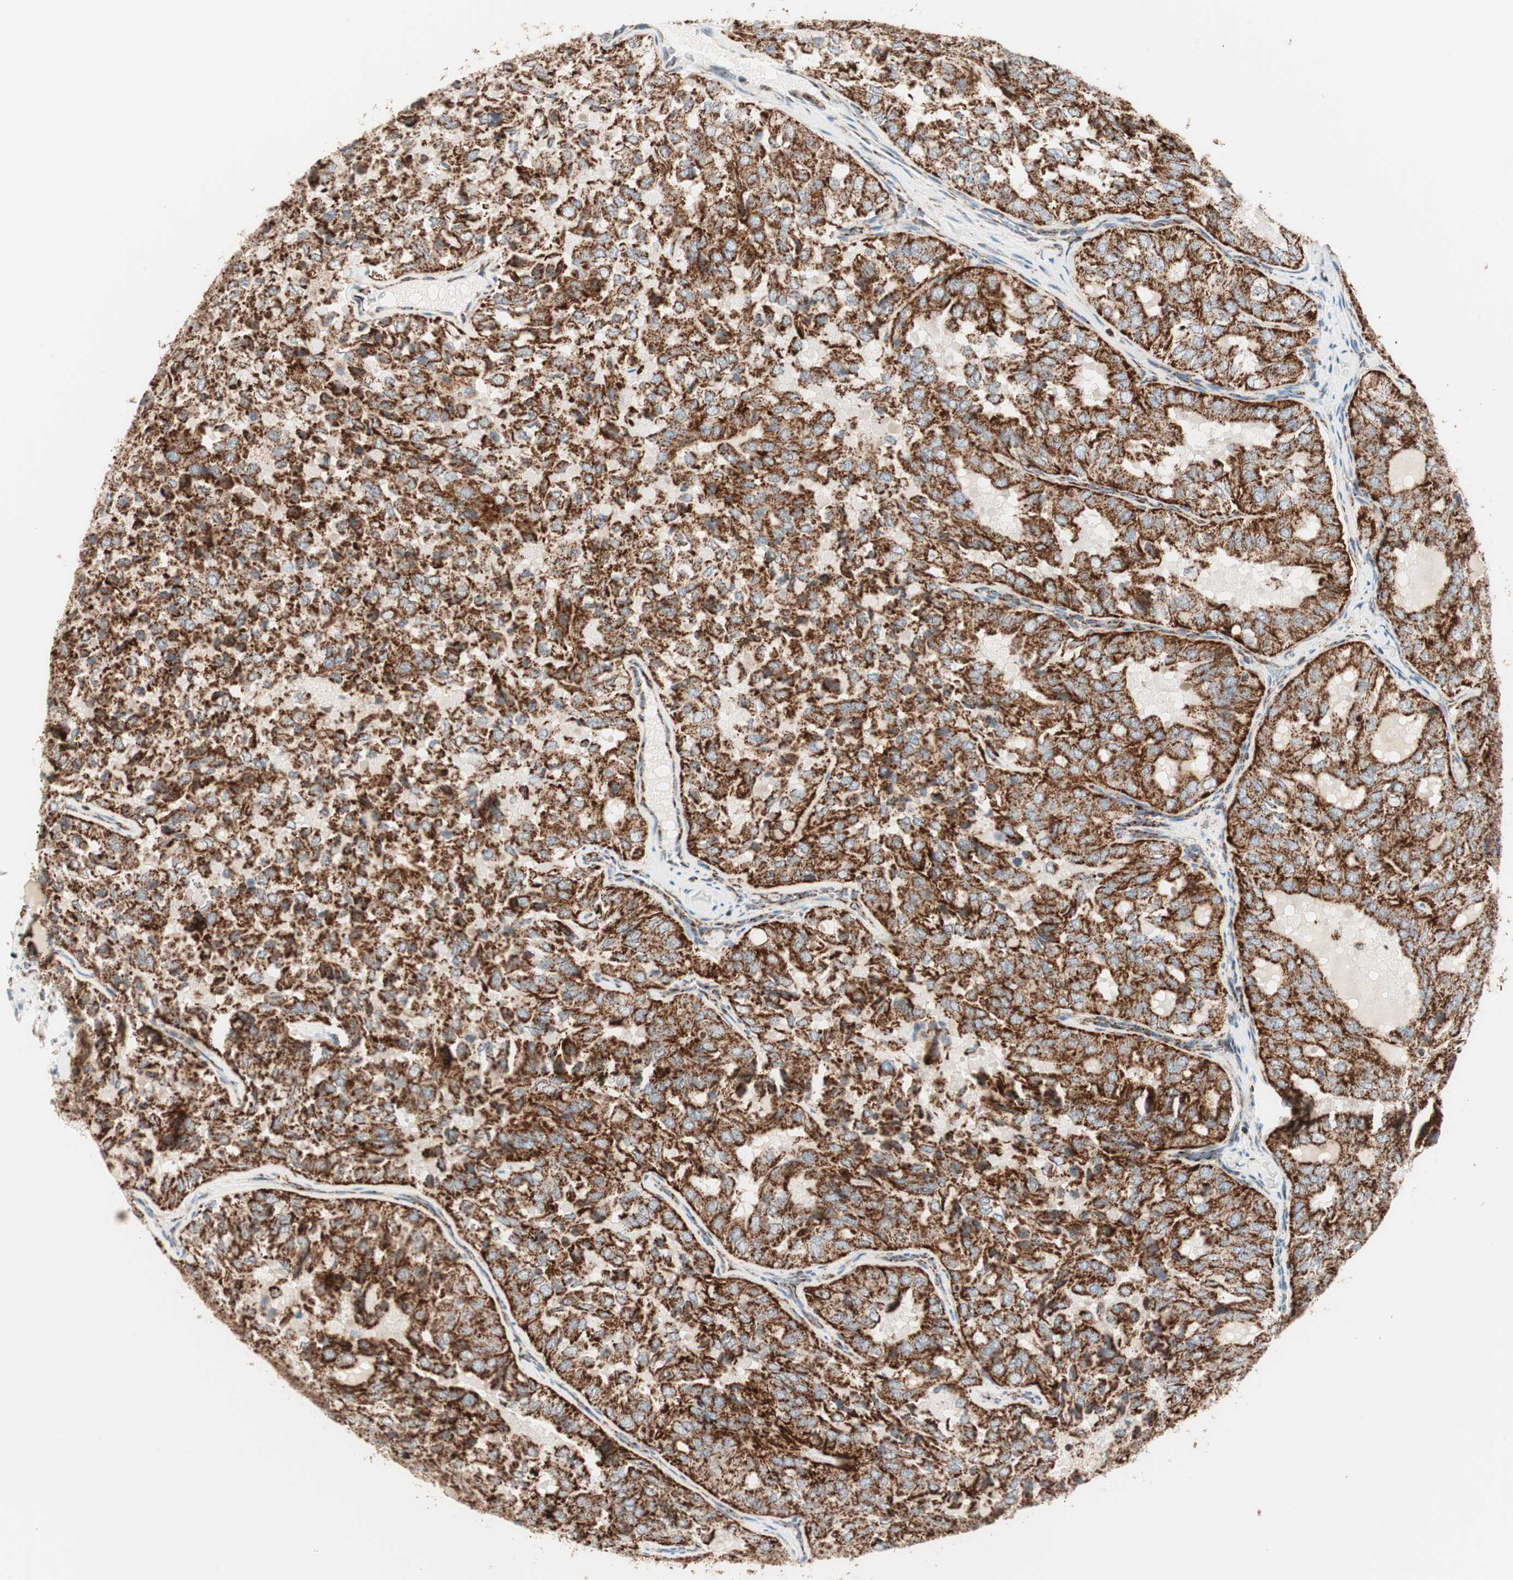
{"staining": {"intensity": "strong", "quantity": ">75%", "location": "cytoplasmic/membranous"}, "tissue": "thyroid cancer", "cell_type": "Tumor cells", "image_type": "cancer", "snomed": [{"axis": "morphology", "description": "Follicular adenoma carcinoma, NOS"}, {"axis": "topography", "description": "Thyroid gland"}], "caption": "Strong cytoplasmic/membranous staining for a protein is seen in about >75% of tumor cells of follicular adenoma carcinoma (thyroid) using IHC.", "gene": "TOMM20", "patient": {"sex": "male", "age": 75}}